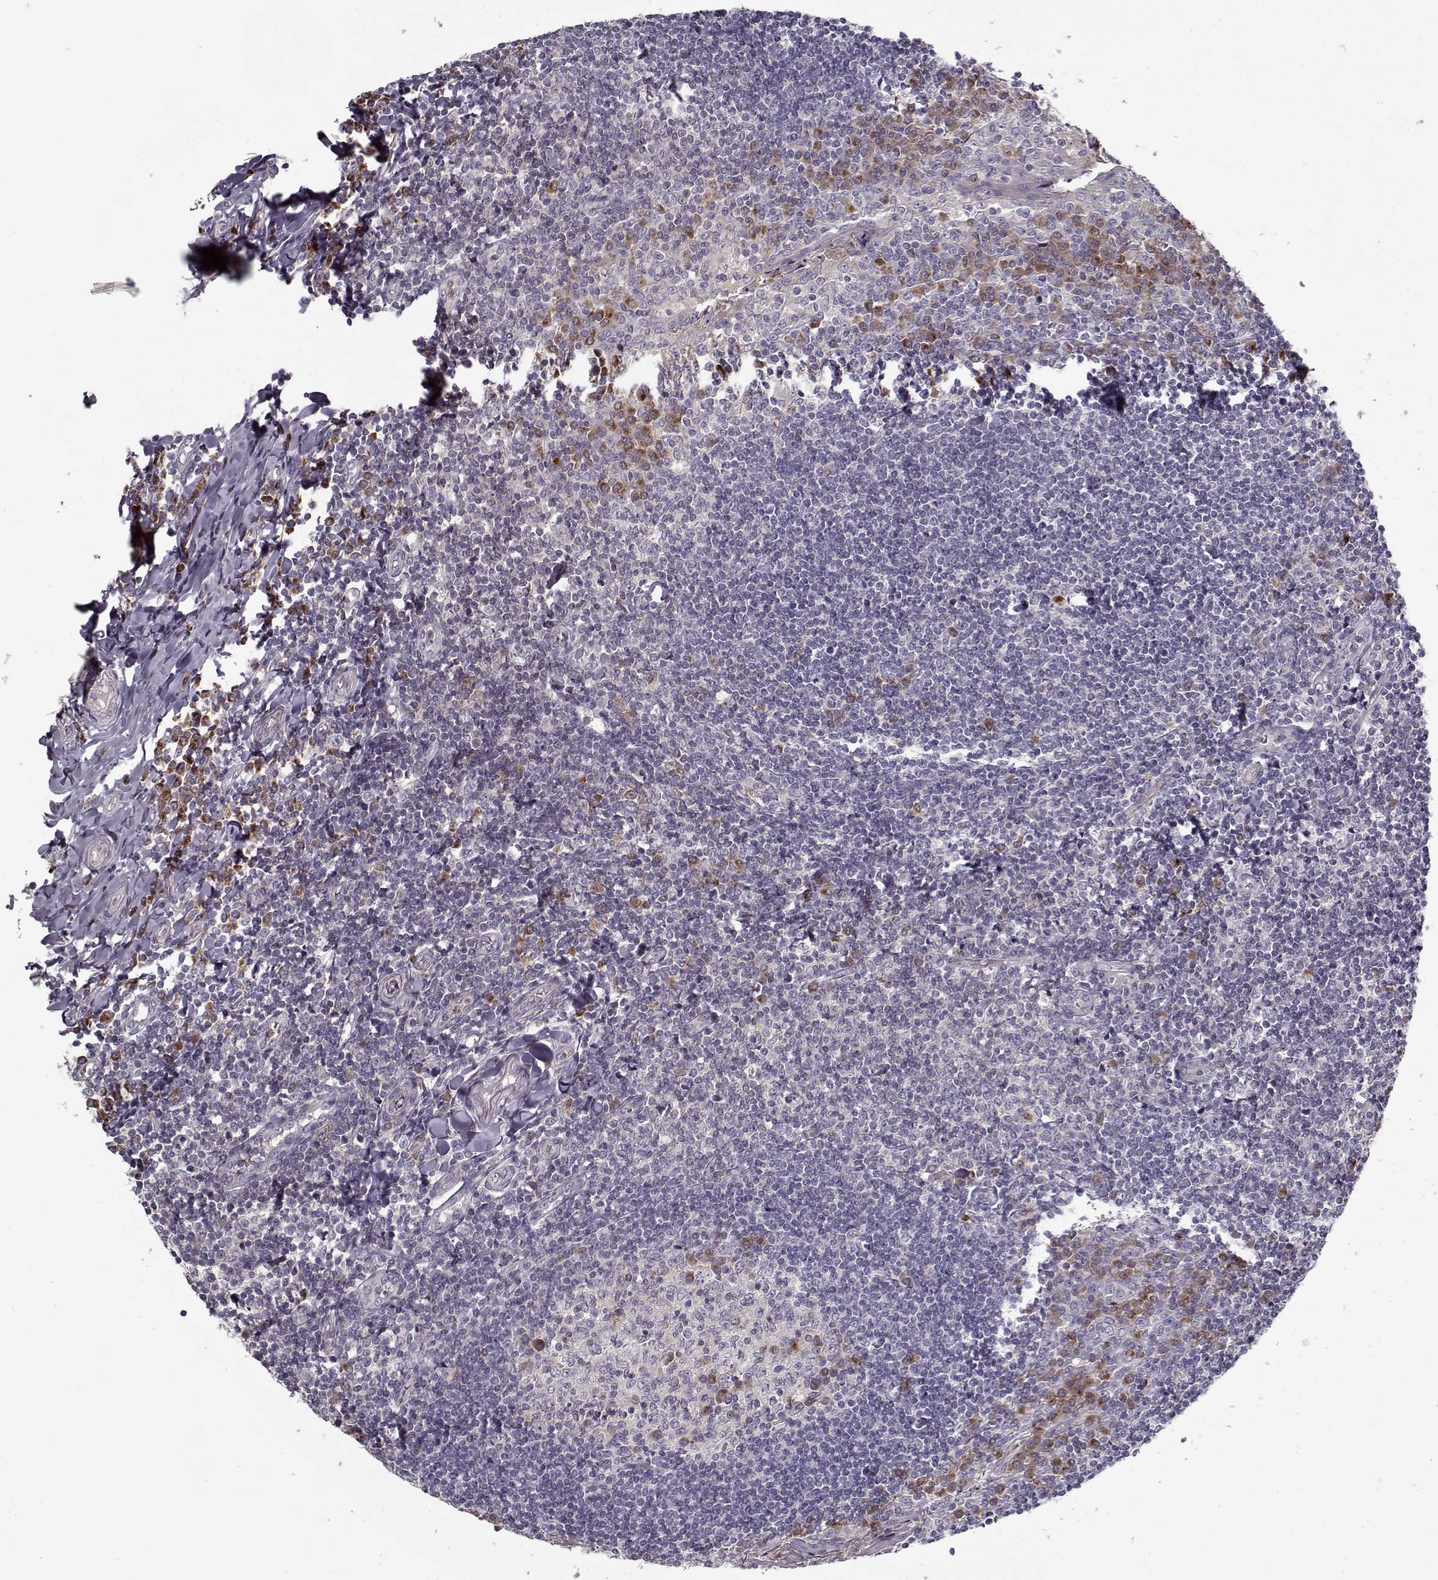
{"staining": {"intensity": "strong", "quantity": "<25%", "location": "cytoplasmic/membranous"}, "tissue": "tonsil", "cell_type": "Germinal center cells", "image_type": "normal", "snomed": [{"axis": "morphology", "description": "Normal tissue, NOS"}, {"axis": "topography", "description": "Tonsil"}], "caption": "Immunohistochemical staining of benign human tonsil exhibits medium levels of strong cytoplasmic/membranous positivity in approximately <25% of germinal center cells. Using DAB (3,3'-diaminobenzidine) (brown) and hematoxylin (blue) stains, captured at high magnification using brightfield microscopy.", "gene": "UNC13D", "patient": {"sex": "female", "age": 12}}